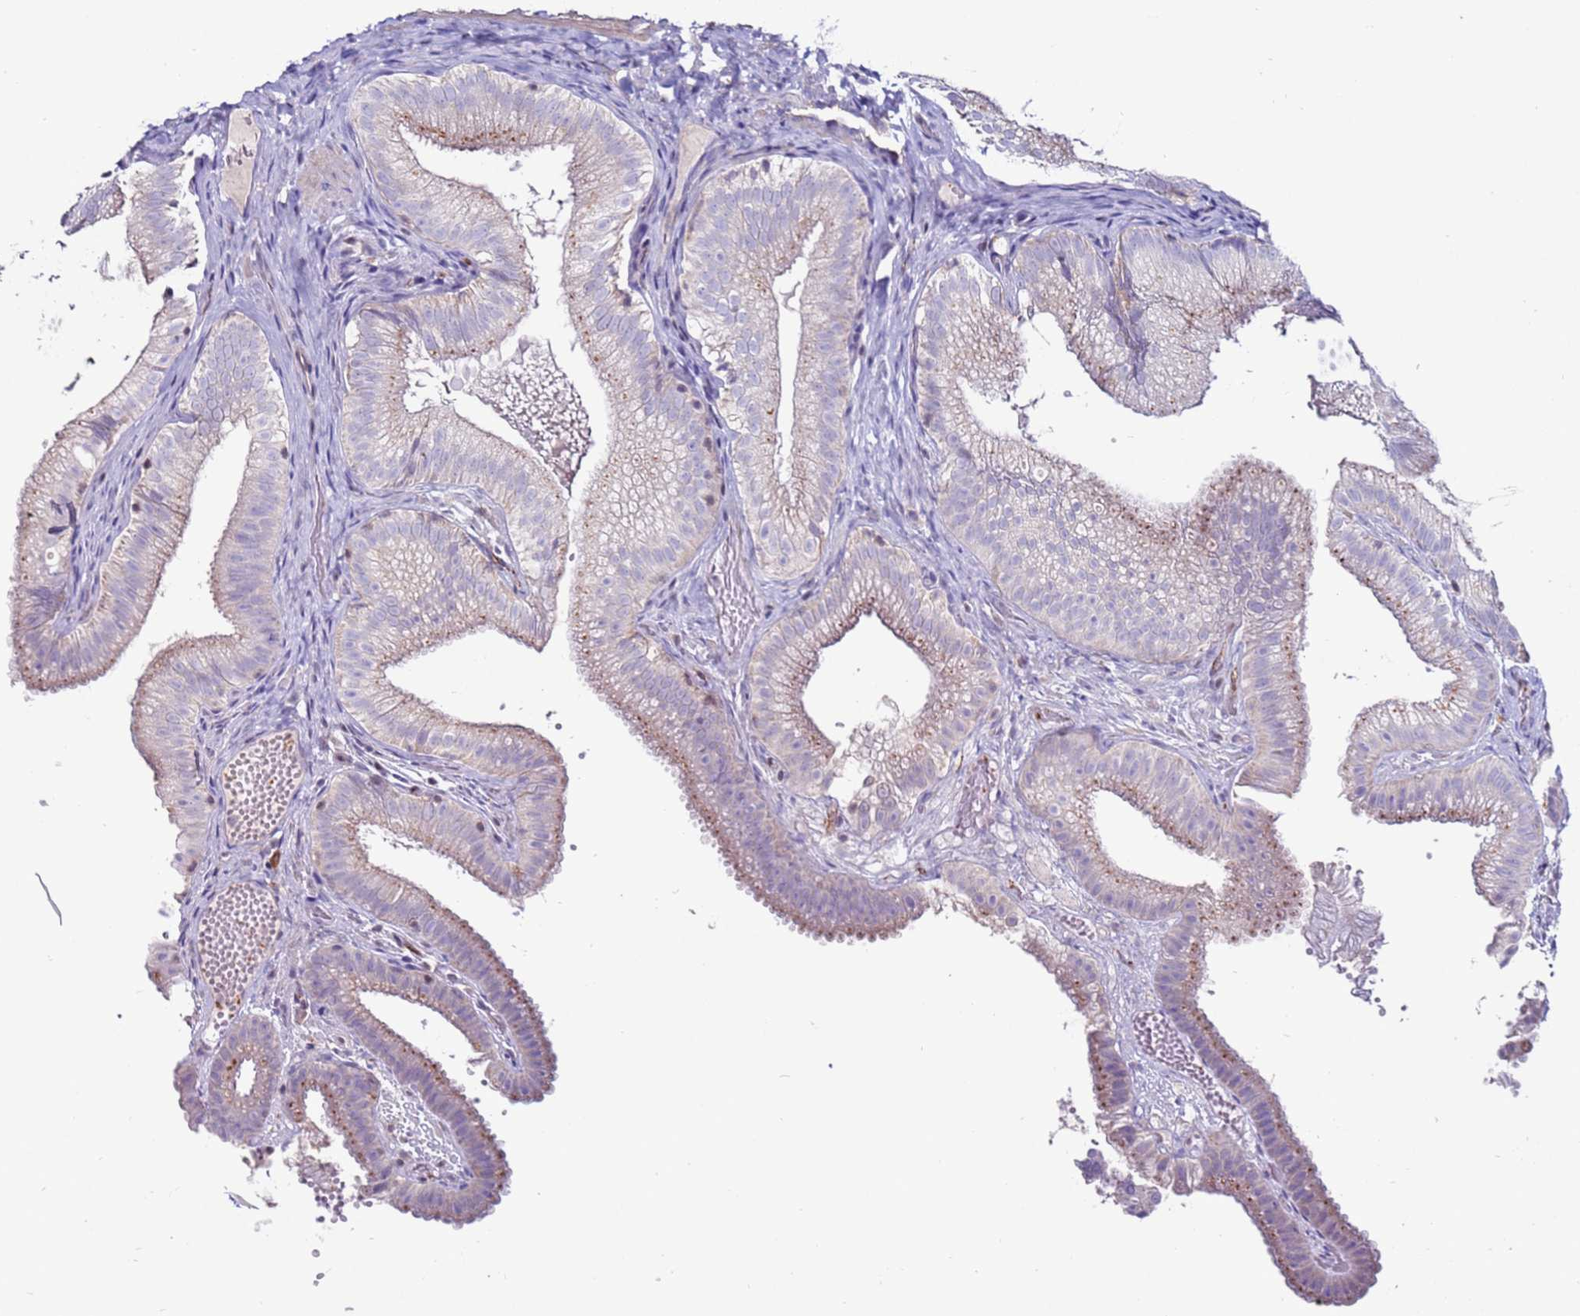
{"staining": {"intensity": "weak", "quantity": "<25%", "location": "cytoplasmic/membranous"}, "tissue": "gallbladder", "cell_type": "Glandular cells", "image_type": "normal", "snomed": [{"axis": "morphology", "description": "Normal tissue, NOS"}, {"axis": "topography", "description": "Gallbladder"}], "caption": "A high-resolution histopathology image shows immunohistochemistry staining of unremarkable gallbladder, which displays no significant expression in glandular cells.", "gene": "CLEC4M", "patient": {"sex": "female", "age": 30}}